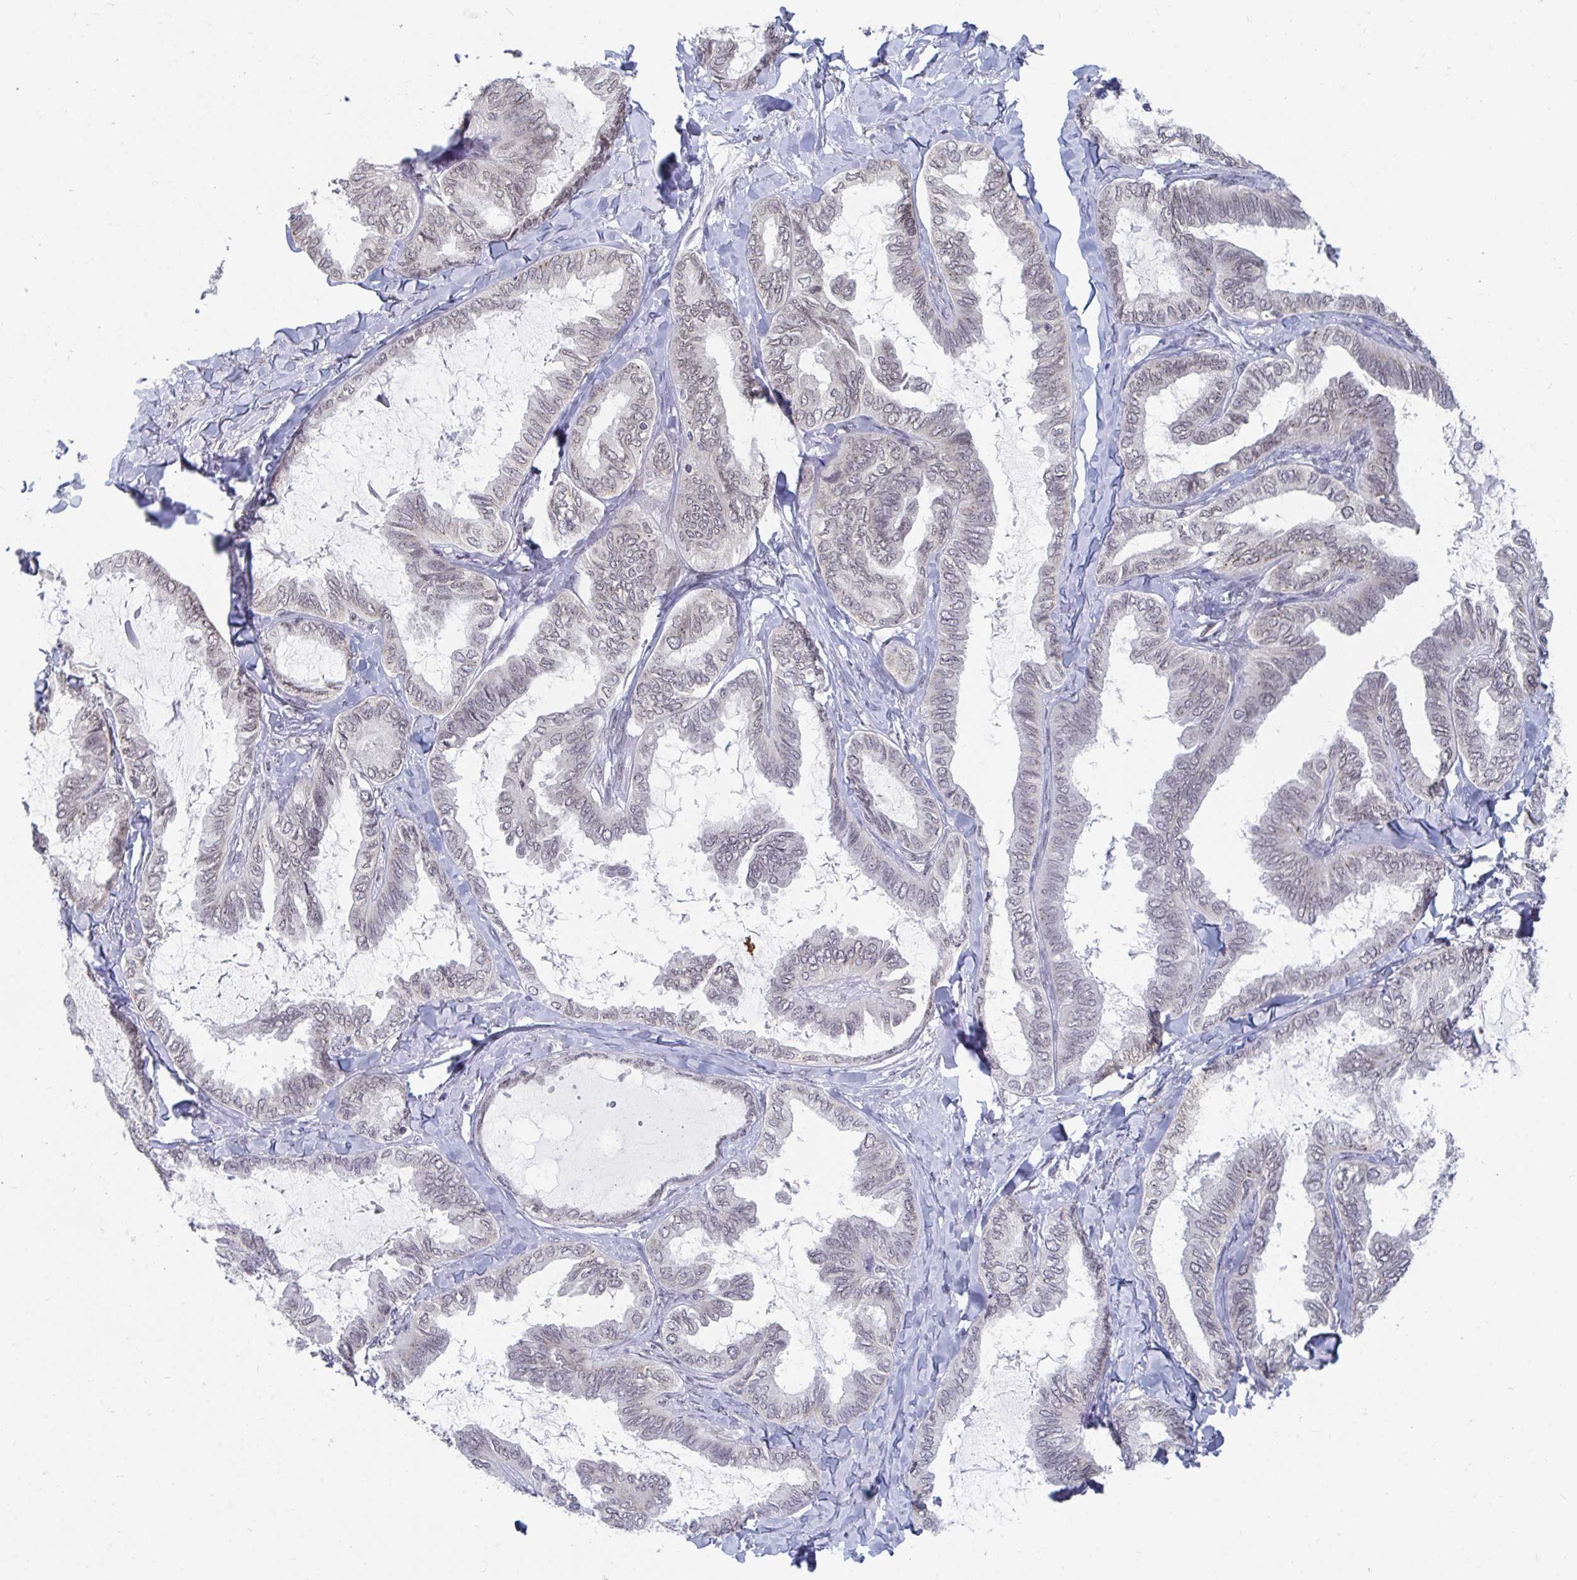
{"staining": {"intensity": "negative", "quantity": "none", "location": "none"}, "tissue": "ovarian cancer", "cell_type": "Tumor cells", "image_type": "cancer", "snomed": [{"axis": "morphology", "description": "Carcinoma, endometroid"}, {"axis": "topography", "description": "Ovary"}], "caption": "This is a photomicrograph of immunohistochemistry (IHC) staining of endometroid carcinoma (ovarian), which shows no expression in tumor cells. (DAB IHC, high magnification).", "gene": "TRIP12", "patient": {"sex": "female", "age": 70}}